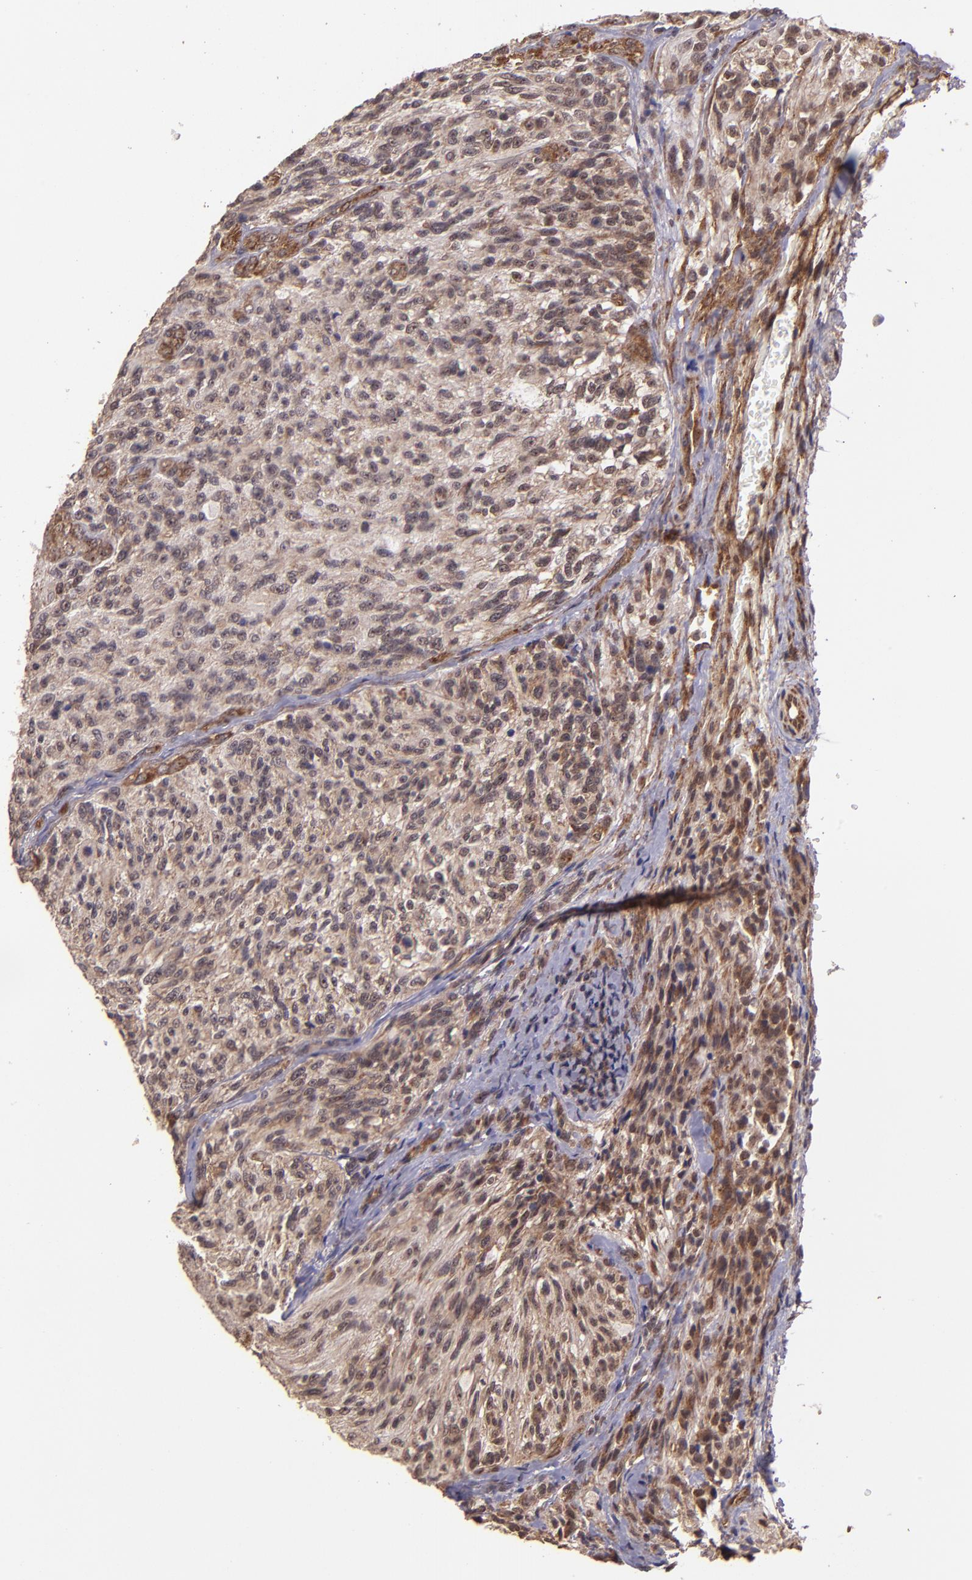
{"staining": {"intensity": "strong", "quantity": ">75%", "location": "cytoplasmic/membranous"}, "tissue": "glioma", "cell_type": "Tumor cells", "image_type": "cancer", "snomed": [{"axis": "morphology", "description": "Normal tissue, NOS"}, {"axis": "morphology", "description": "Glioma, malignant, High grade"}, {"axis": "topography", "description": "Cerebral cortex"}], "caption": "Glioma tissue demonstrates strong cytoplasmic/membranous expression in approximately >75% of tumor cells, visualized by immunohistochemistry. The staining is performed using DAB brown chromogen to label protein expression. The nuclei are counter-stained blue using hematoxylin.", "gene": "USP51", "patient": {"sex": "male", "age": 56}}